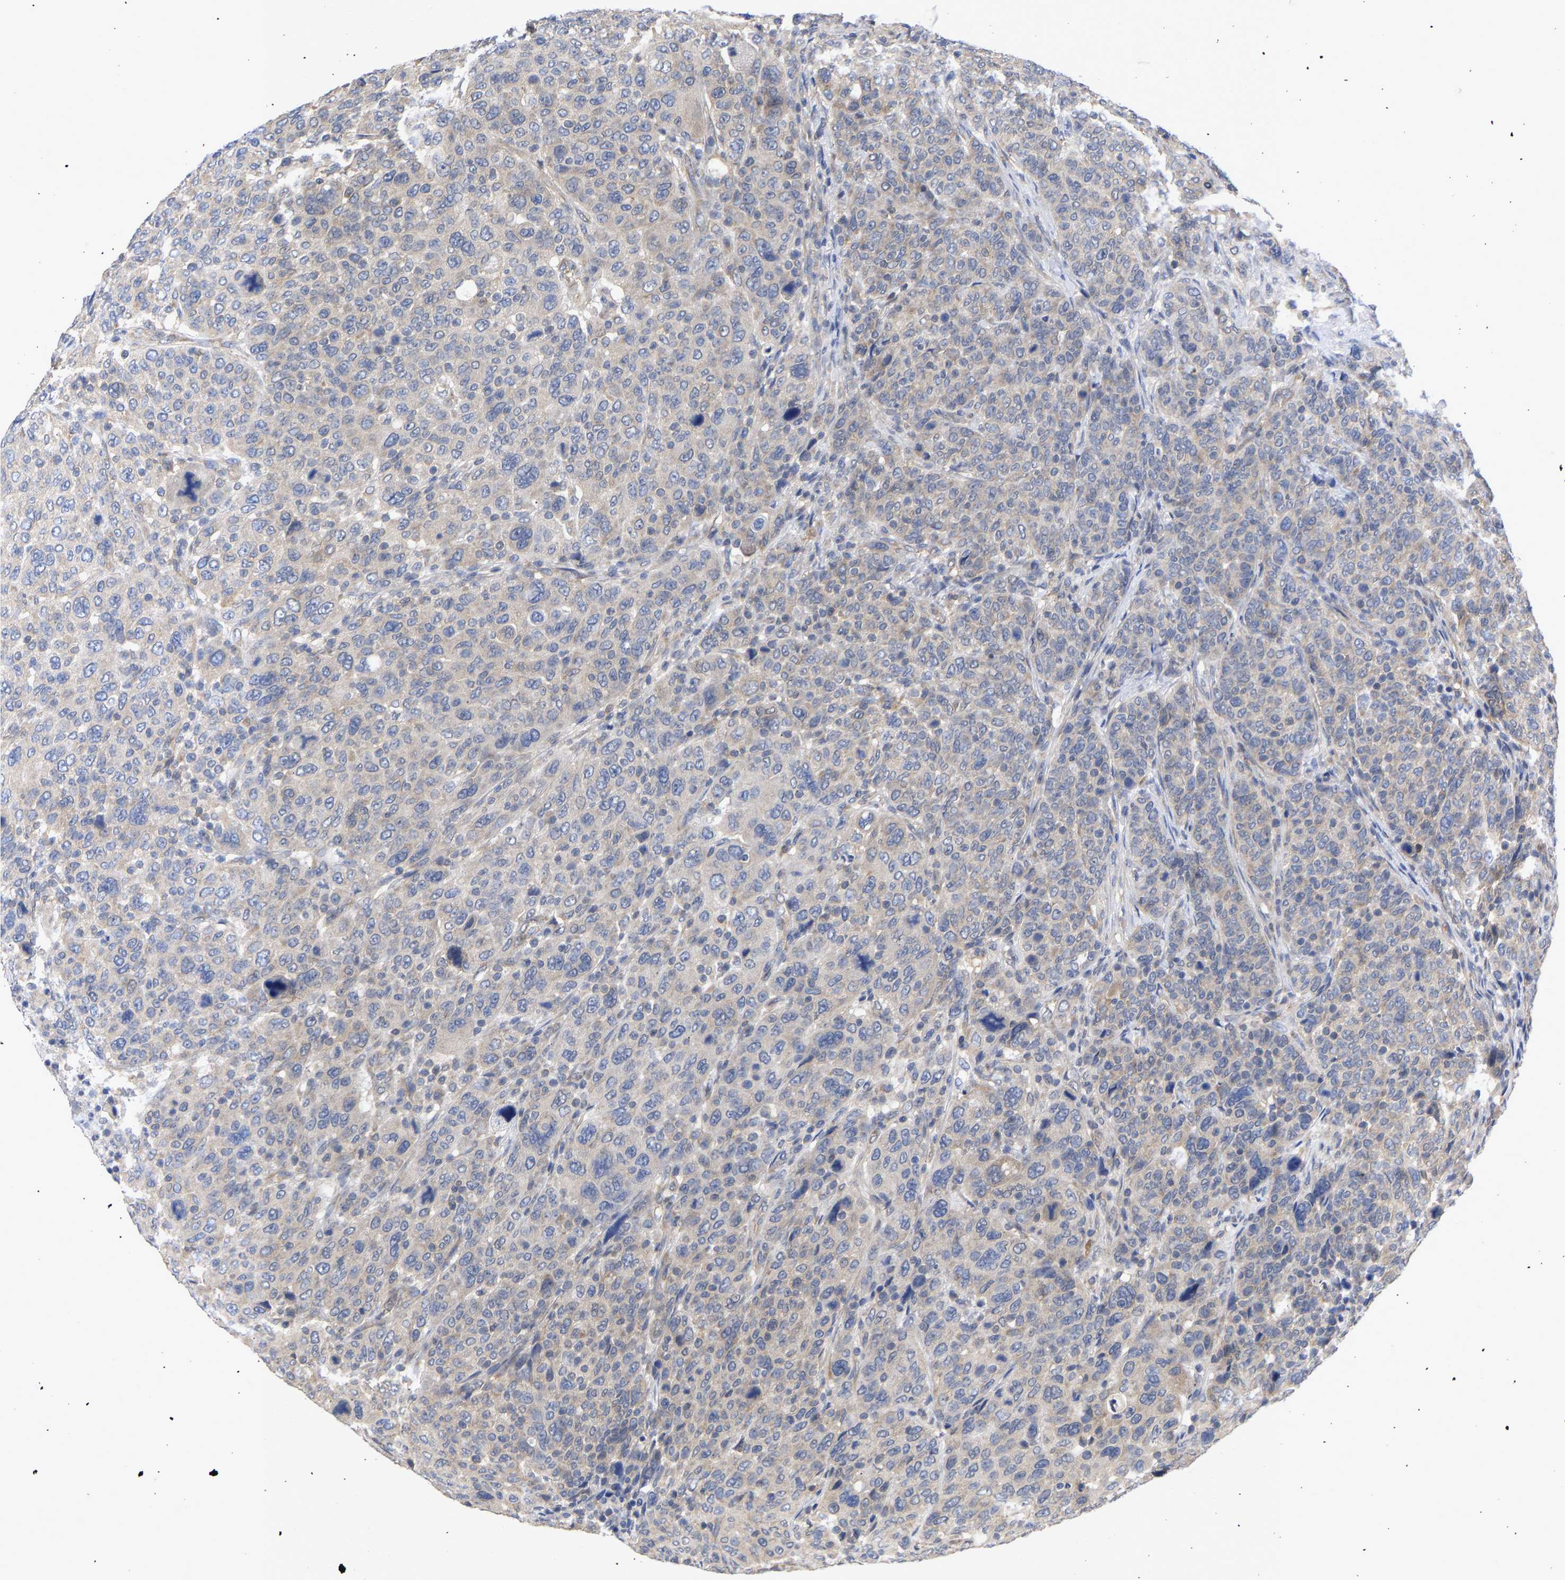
{"staining": {"intensity": "weak", "quantity": "25%-75%", "location": "cytoplasmic/membranous"}, "tissue": "breast cancer", "cell_type": "Tumor cells", "image_type": "cancer", "snomed": [{"axis": "morphology", "description": "Duct carcinoma"}, {"axis": "topography", "description": "Breast"}], "caption": "Breast cancer (invasive ductal carcinoma) stained for a protein (brown) exhibits weak cytoplasmic/membranous positive staining in approximately 25%-75% of tumor cells.", "gene": "MAP2K3", "patient": {"sex": "female", "age": 37}}